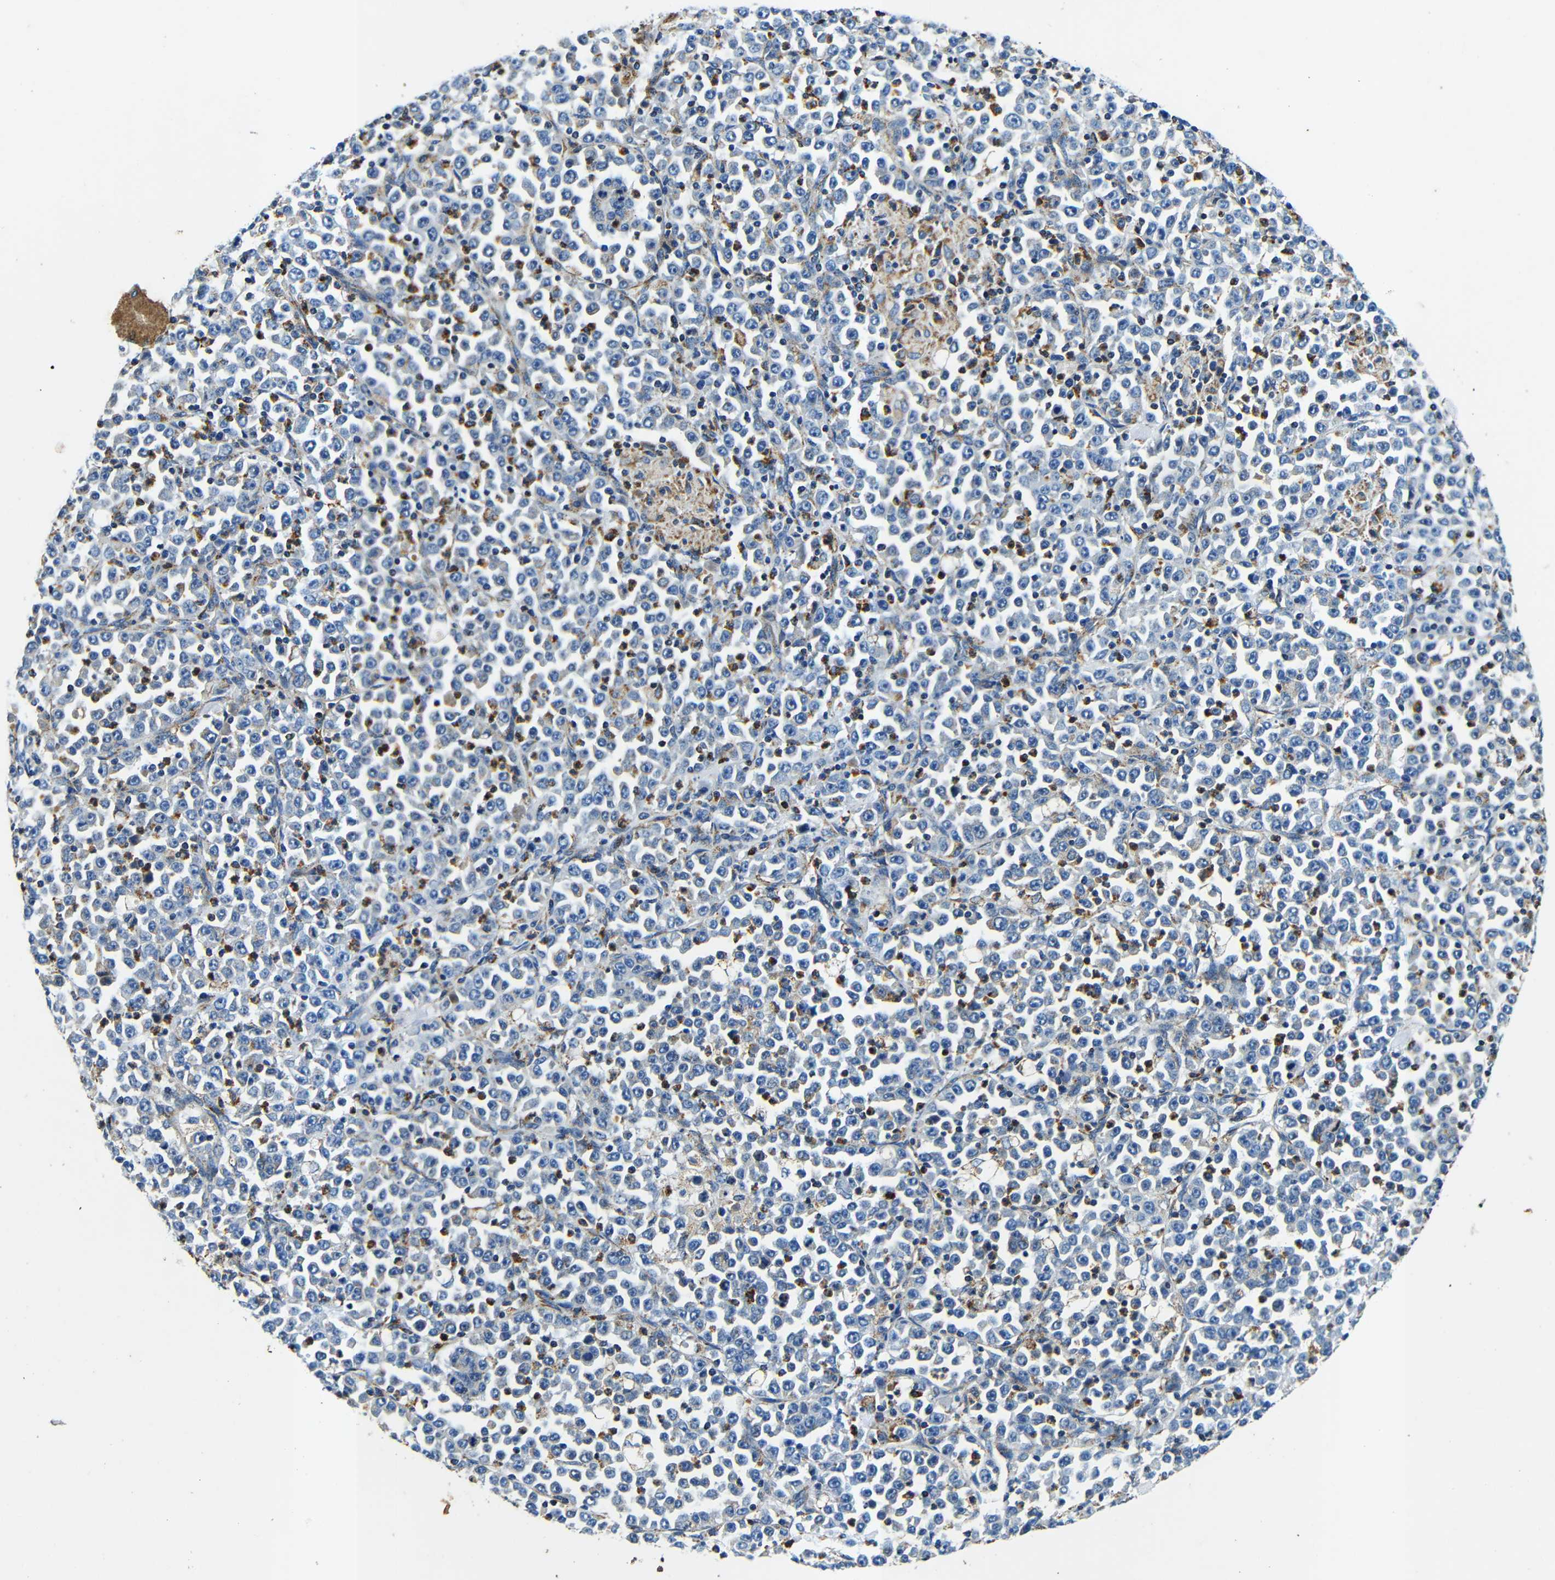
{"staining": {"intensity": "negative", "quantity": "none", "location": "none"}, "tissue": "stomach cancer", "cell_type": "Tumor cells", "image_type": "cancer", "snomed": [{"axis": "morphology", "description": "Normal tissue, NOS"}, {"axis": "morphology", "description": "Adenocarcinoma, NOS"}, {"axis": "topography", "description": "Stomach, upper"}, {"axis": "topography", "description": "Stomach"}], "caption": "Immunohistochemical staining of human stomach adenocarcinoma shows no significant expression in tumor cells.", "gene": "GALNT18", "patient": {"sex": "male", "age": 59}}